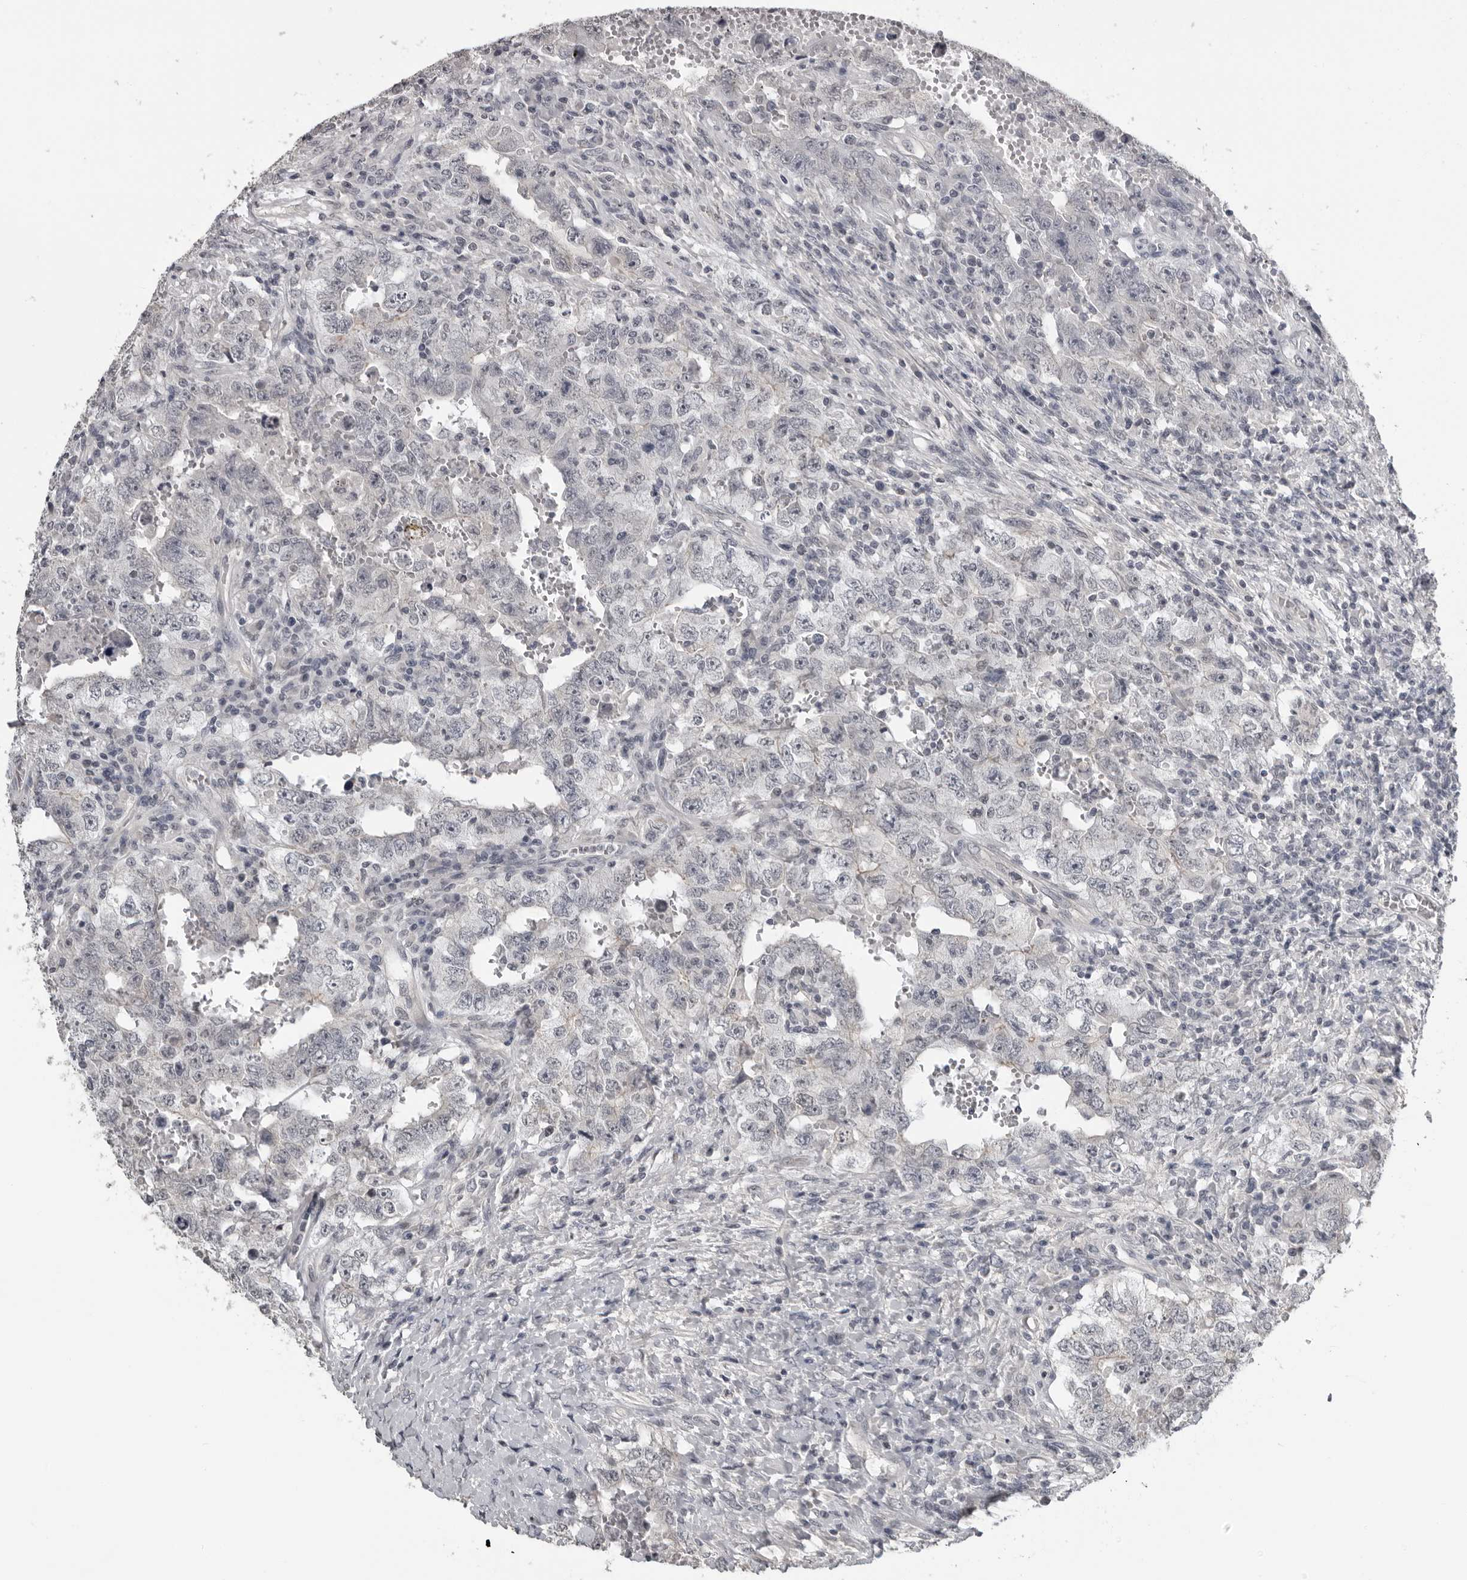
{"staining": {"intensity": "negative", "quantity": "none", "location": "none"}, "tissue": "testis cancer", "cell_type": "Tumor cells", "image_type": "cancer", "snomed": [{"axis": "morphology", "description": "Carcinoma, Embryonal, NOS"}, {"axis": "topography", "description": "Testis"}], "caption": "This is an immunohistochemistry image of human testis embryonal carcinoma. There is no expression in tumor cells.", "gene": "PRRX2", "patient": {"sex": "male", "age": 26}}